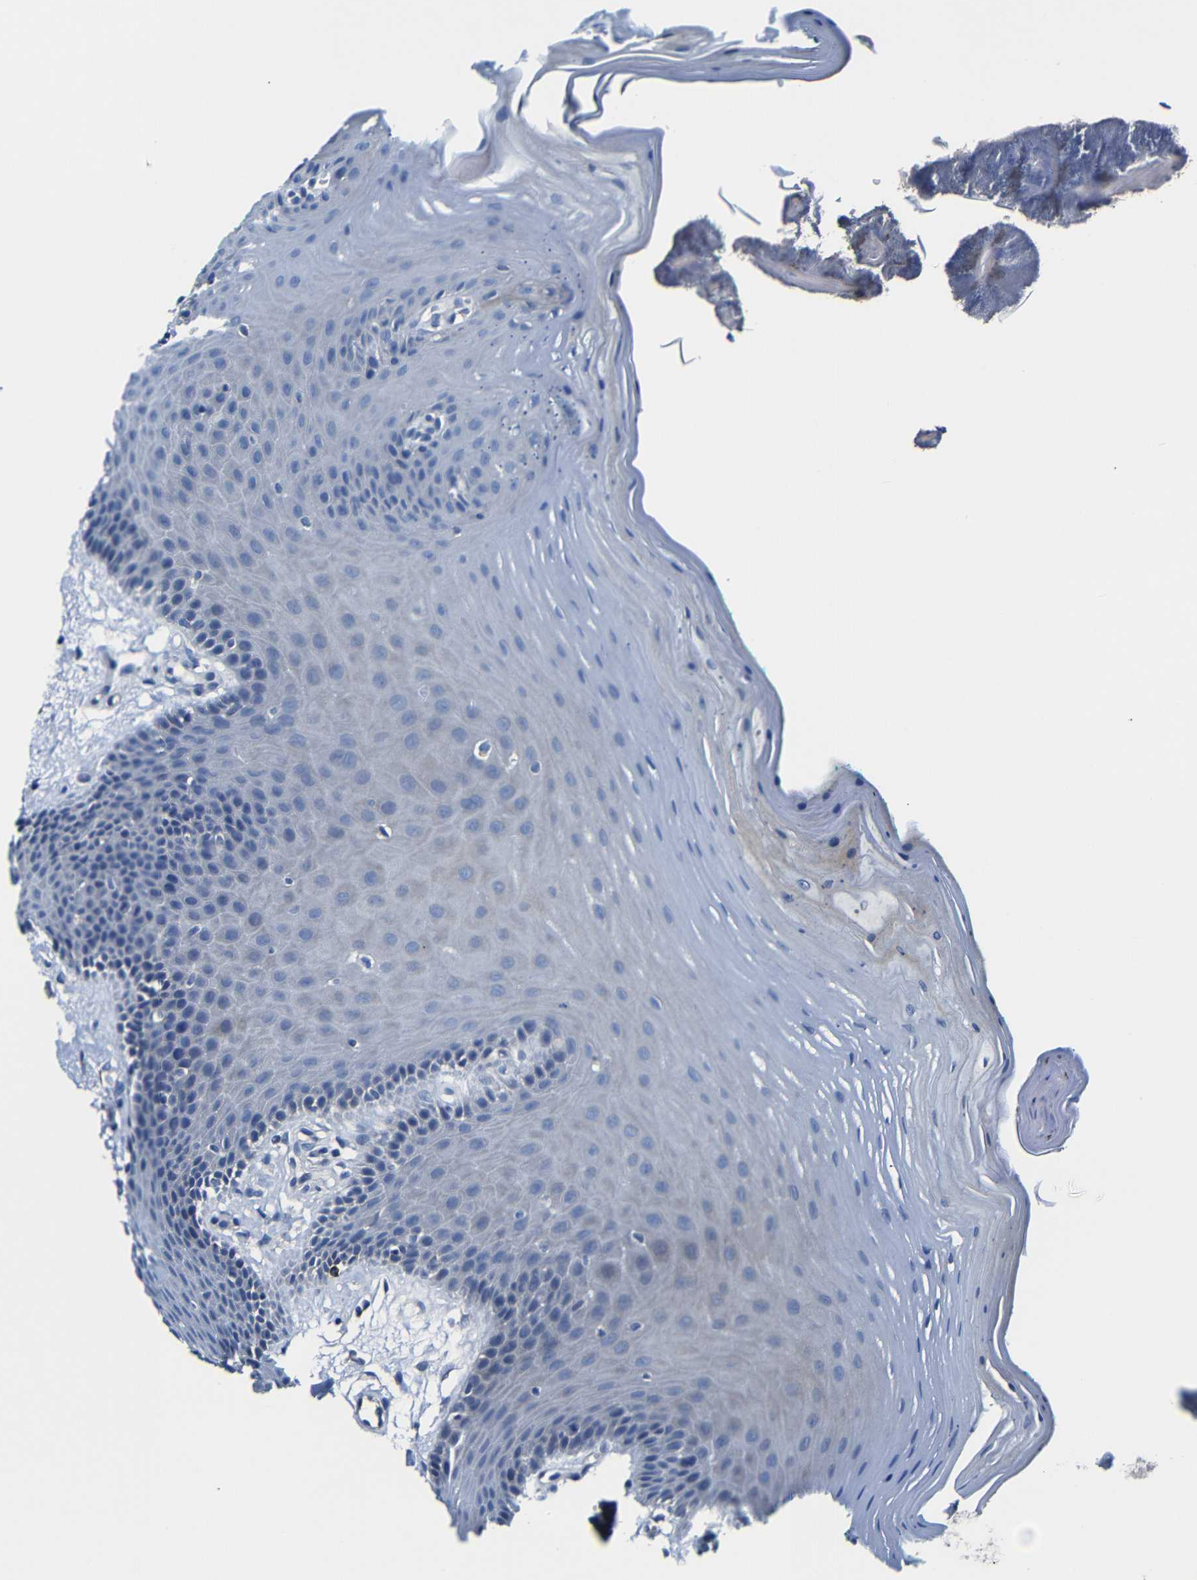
{"staining": {"intensity": "negative", "quantity": "none", "location": "none"}, "tissue": "oral mucosa", "cell_type": "Squamous epithelial cells", "image_type": "normal", "snomed": [{"axis": "morphology", "description": "Normal tissue, NOS"}, {"axis": "topography", "description": "Skeletal muscle"}, {"axis": "topography", "description": "Oral tissue"}], "caption": "Immunohistochemical staining of normal human oral mucosa reveals no significant expression in squamous epithelial cells.", "gene": "AFDN", "patient": {"sex": "male", "age": 58}}